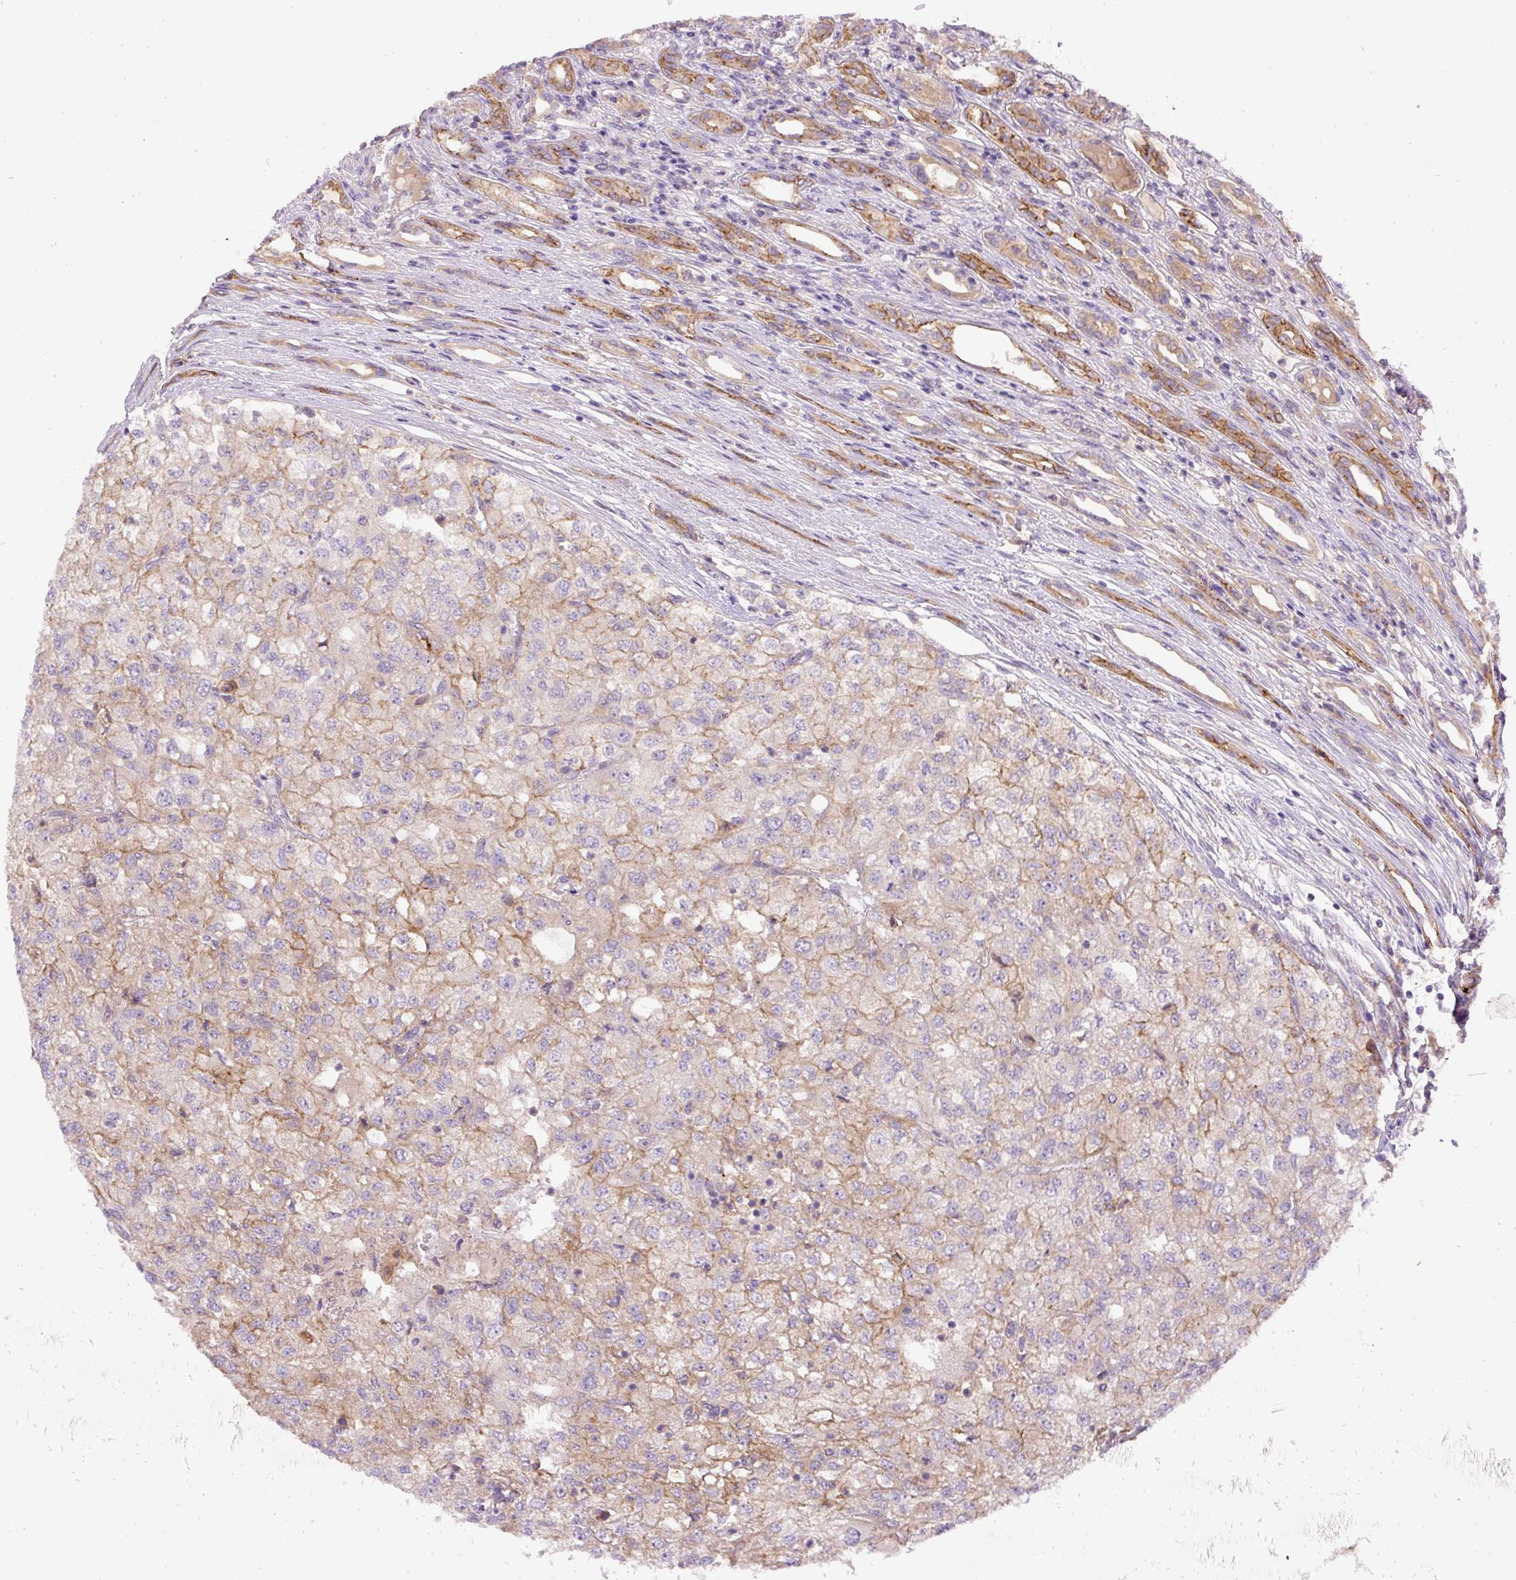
{"staining": {"intensity": "weak", "quantity": "<25%", "location": "cytoplasmic/membranous"}, "tissue": "renal cancer", "cell_type": "Tumor cells", "image_type": "cancer", "snomed": [{"axis": "morphology", "description": "Adenocarcinoma, NOS"}, {"axis": "topography", "description": "Kidney"}], "caption": "The immunohistochemistry (IHC) histopathology image has no significant expression in tumor cells of renal adenocarcinoma tissue. (DAB IHC visualized using brightfield microscopy, high magnification).", "gene": "DAPK1", "patient": {"sex": "female", "age": 54}}